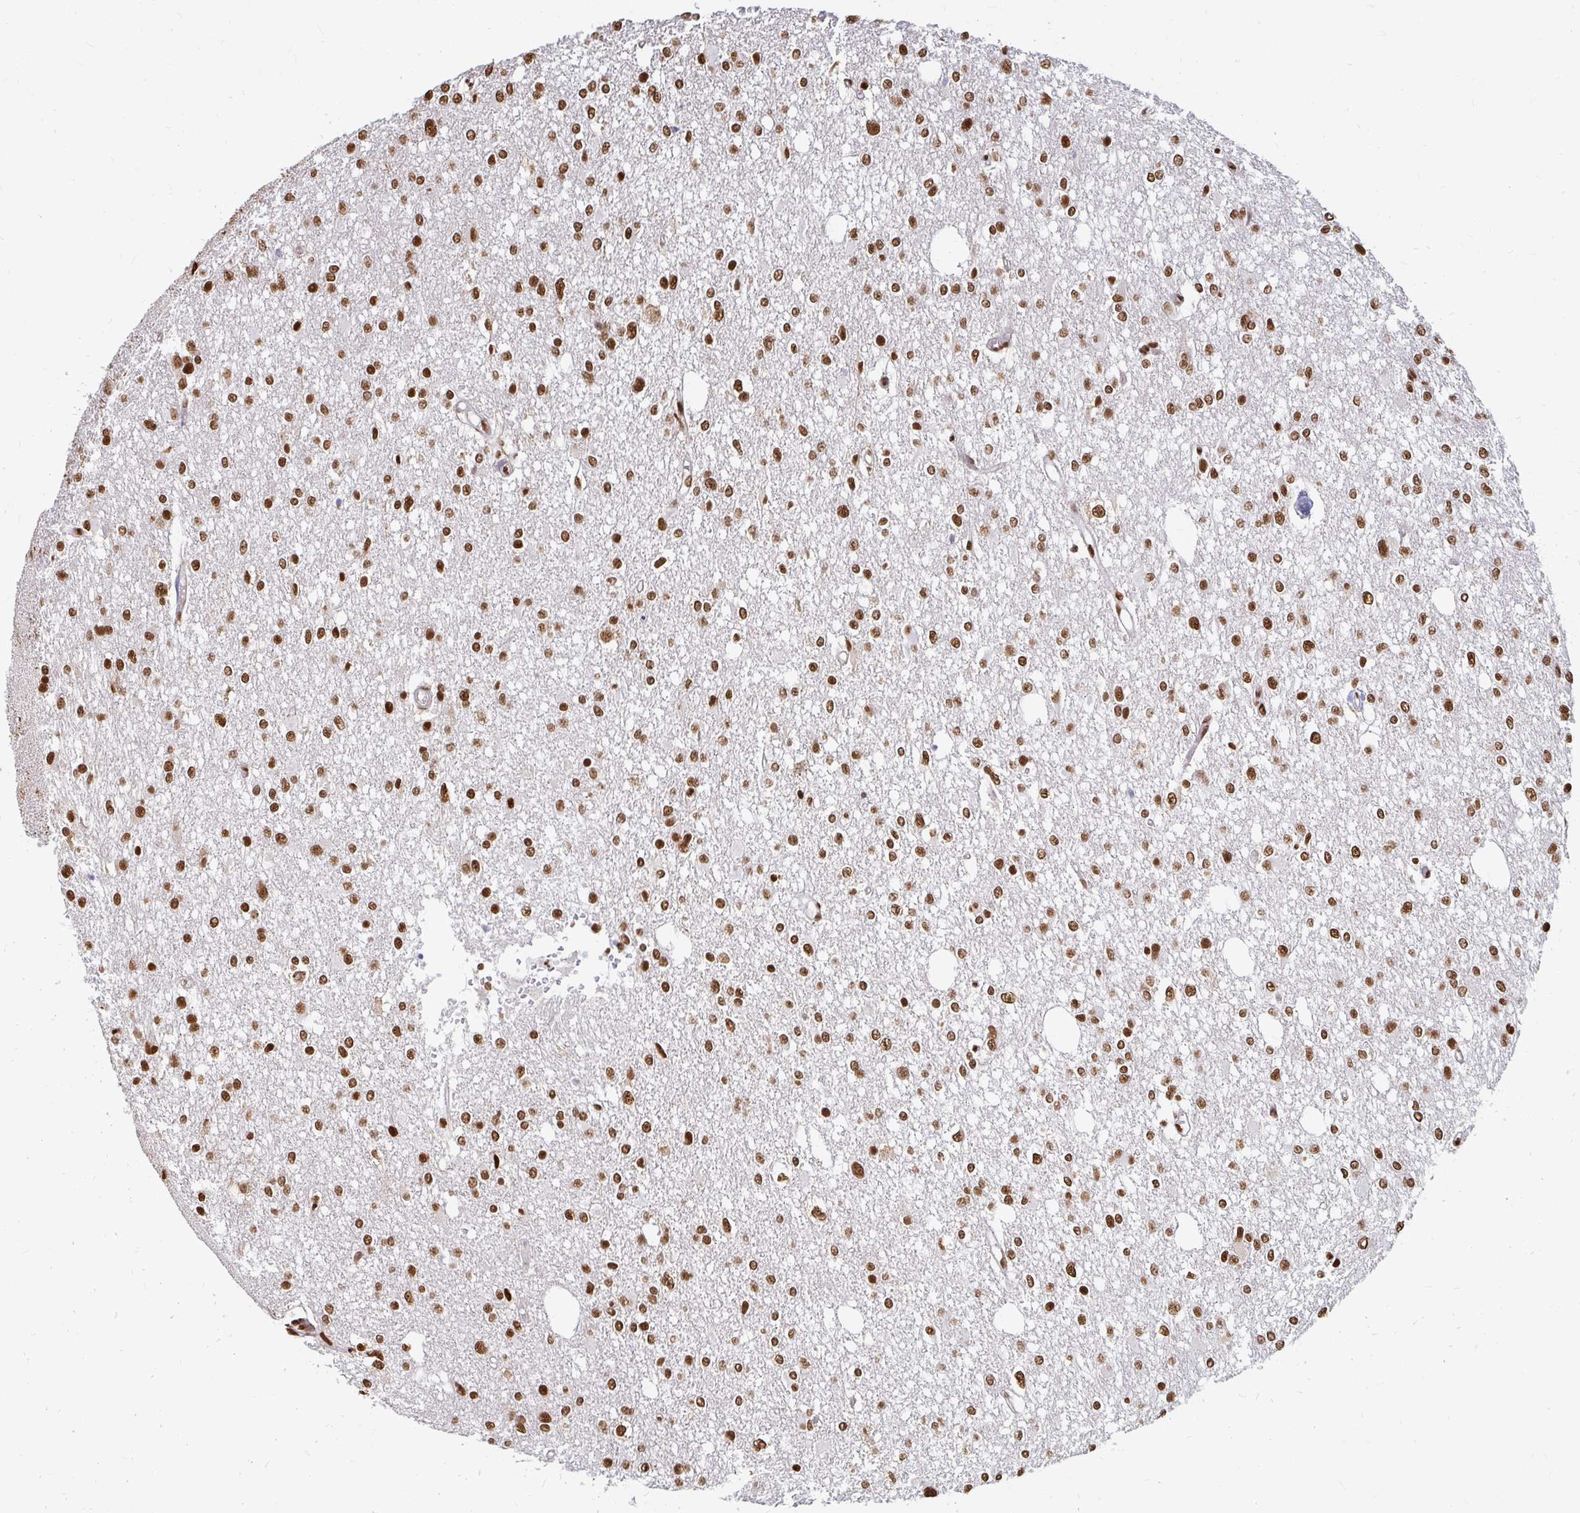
{"staining": {"intensity": "moderate", "quantity": ">75%", "location": "nuclear"}, "tissue": "glioma", "cell_type": "Tumor cells", "image_type": "cancer", "snomed": [{"axis": "morphology", "description": "Glioma, malignant, Low grade"}, {"axis": "topography", "description": "Brain"}], "caption": "Immunohistochemistry image of neoplastic tissue: malignant glioma (low-grade) stained using IHC reveals medium levels of moderate protein expression localized specifically in the nuclear of tumor cells, appearing as a nuclear brown color.", "gene": "HNRNPU", "patient": {"sex": "male", "age": 26}}